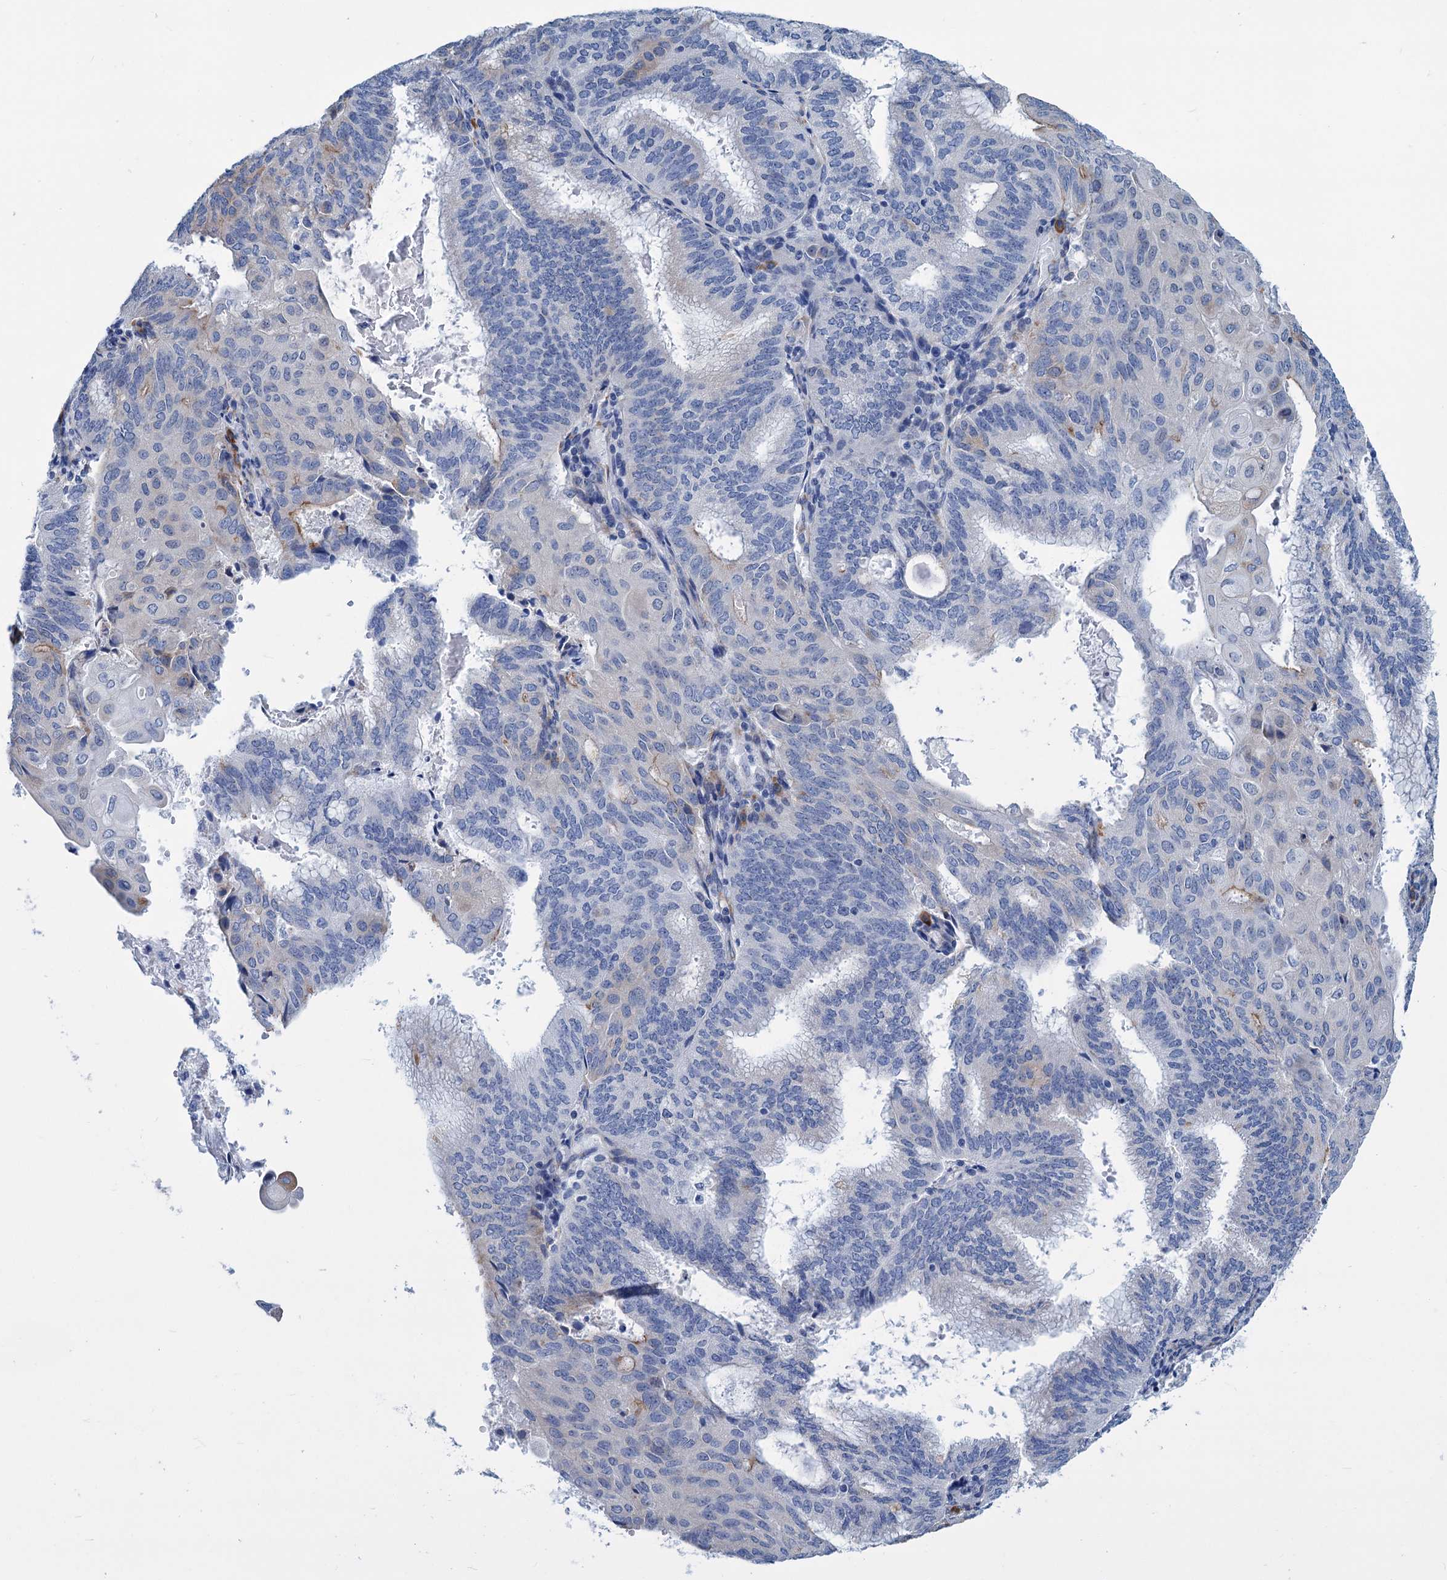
{"staining": {"intensity": "weak", "quantity": "<25%", "location": "cytoplasmic/membranous"}, "tissue": "endometrial cancer", "cell_type": "Tumor cells", "image_type": "cancer", "snomed": [{"axis": "morphology", "description": "Adenocarcinoma, NOS"}, {"axis": "topography", "description": "Endometrium"}], "caption": "DAB immunohistochemical staining of endometrial cancer (adenocarcinoma) reveals no significant expression in tumor cells.", "gene": "NEU3", "patient": {"sex": "female", "age": 49}}